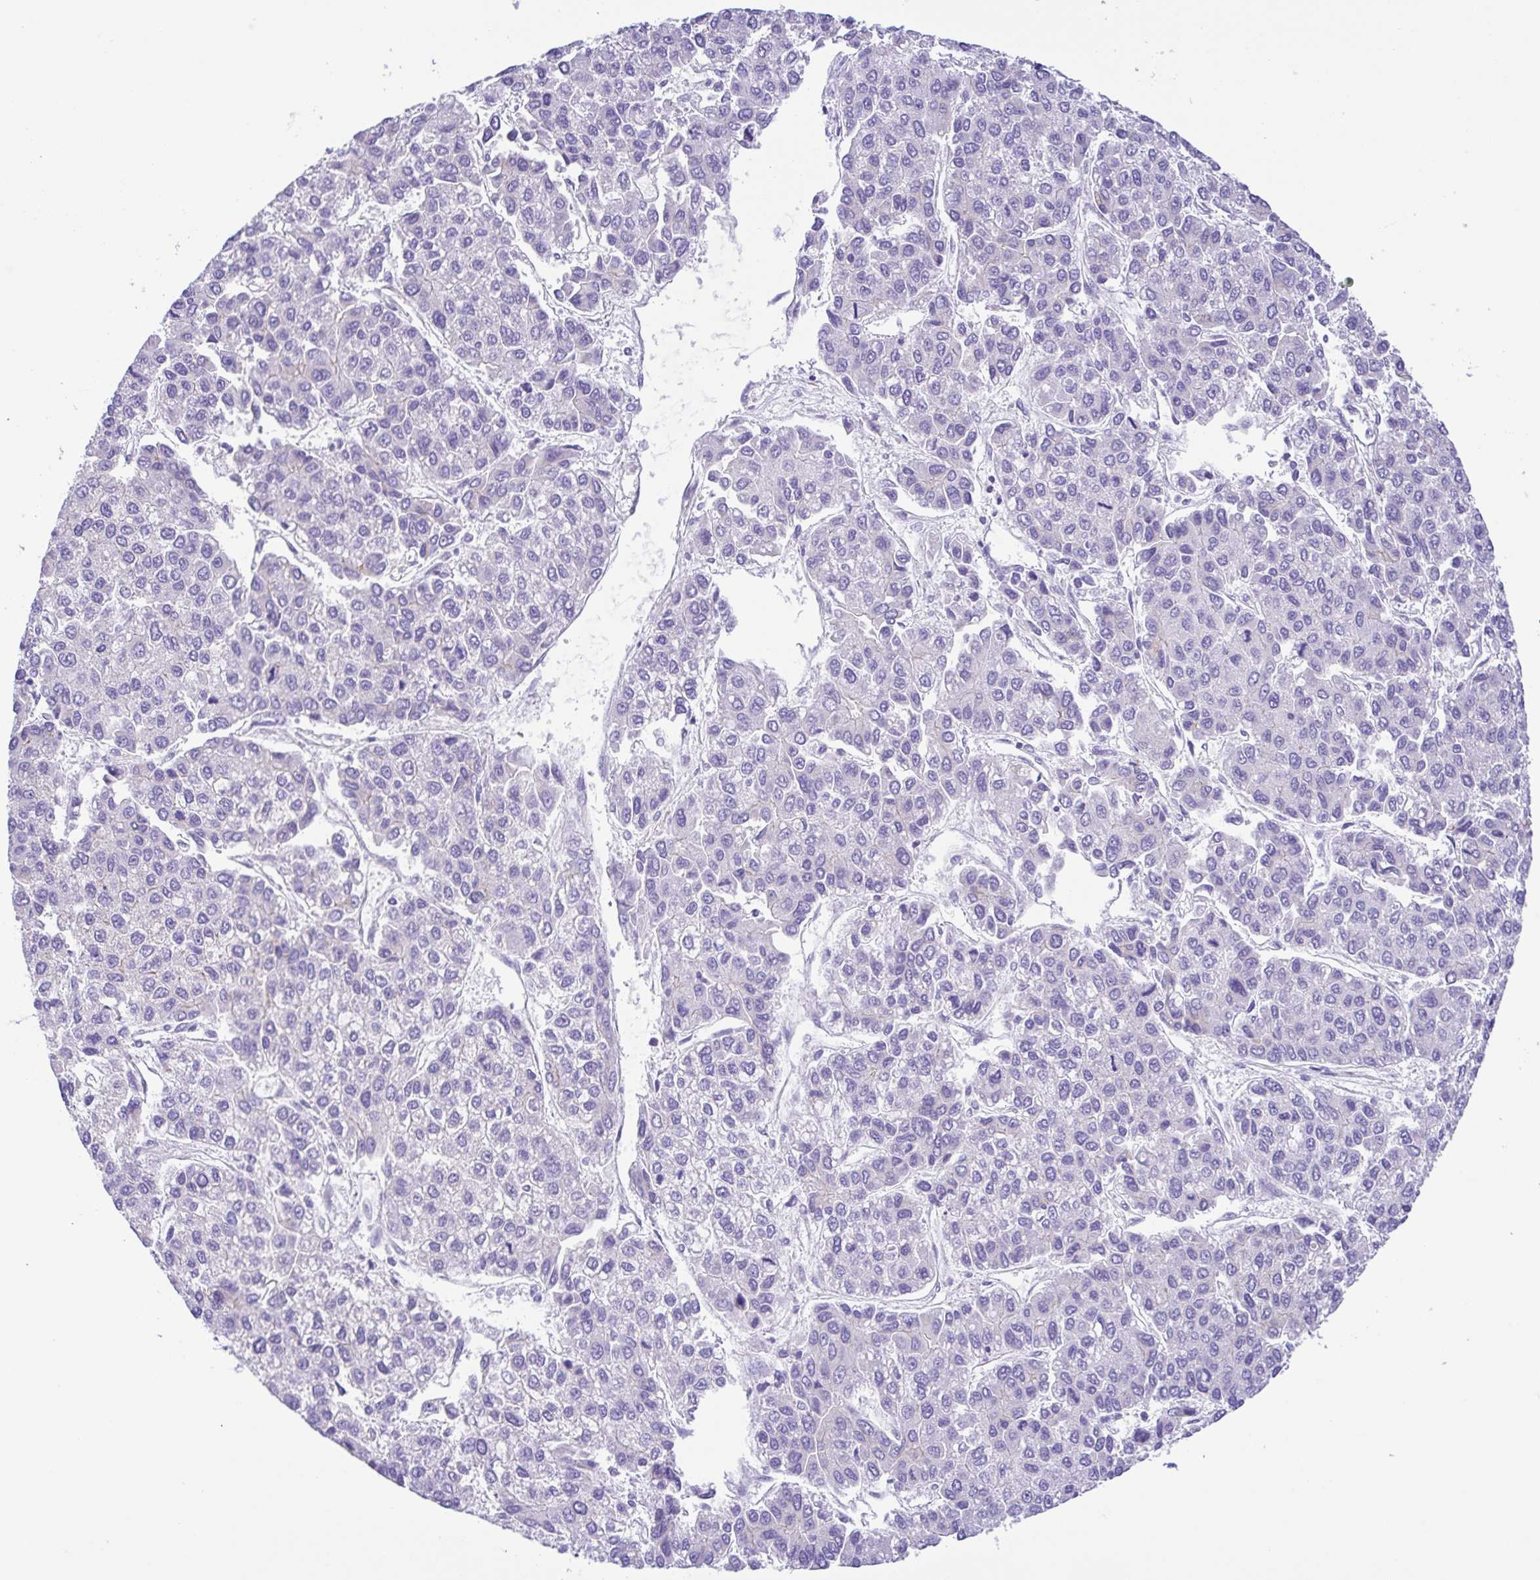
{"staining": {"intensity": "negative", "quantity": "none", "location": "none"}, "tissue": "liver cancer", "cell_type": "Tumor cells", "image_type": "cancer", "snomed": [{"axis": "morphology", "description": "Carcinoma, Hepatocellular, NOS"}, {"axis": "topography", "description": "Liver"}], "caption": "Human liver hepatocellular carcinoma stained for a protein using IHC displays no staining in tumor cells.", "gene": "GPR182", "patient": {"sex": "female", "age": 66}}